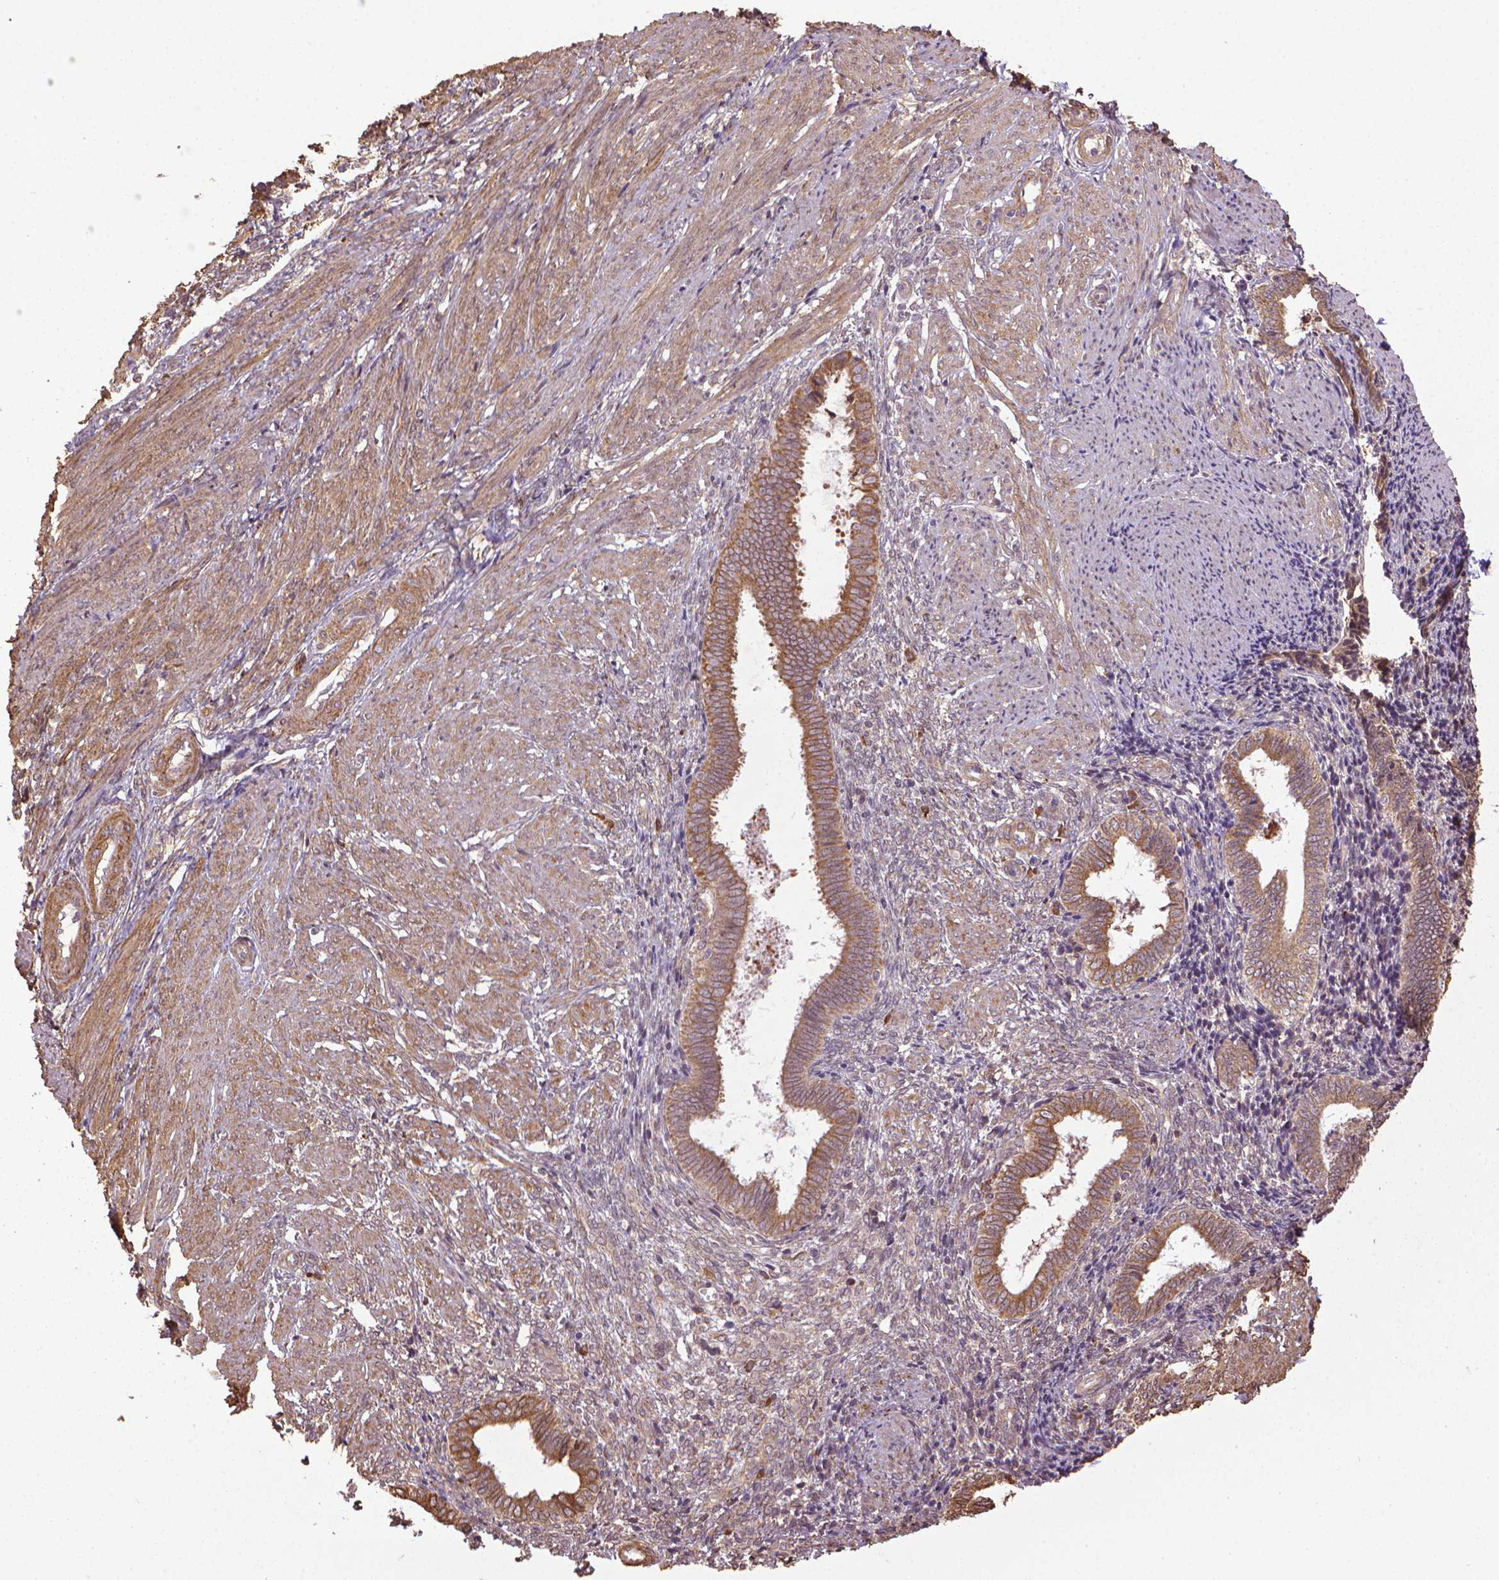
{"staining": {"intensity": "weak", "quantity": ">75%", "location": "cytoplasmic/membranous"}, "tissue": "endometrium", "cell_type": "Cells in endometrial stroma", "image_type": "normal", "snomed": [{"axis": "morphology", "description": "Normal tissue, NOS"}, {"axis": "topography", "description": "Endometrium"}], "caption": "Normal endometrium was stained to show a protein in brown. There is low levels of weak cytoplasmic/membranous positivity in approximately >75% of cells in endometrial stroma. (DAB IHC, brown staining for protein, blue staining for nuclei).", "gene": "GAS1", "patient": {"sex": "female", "age": 42}}